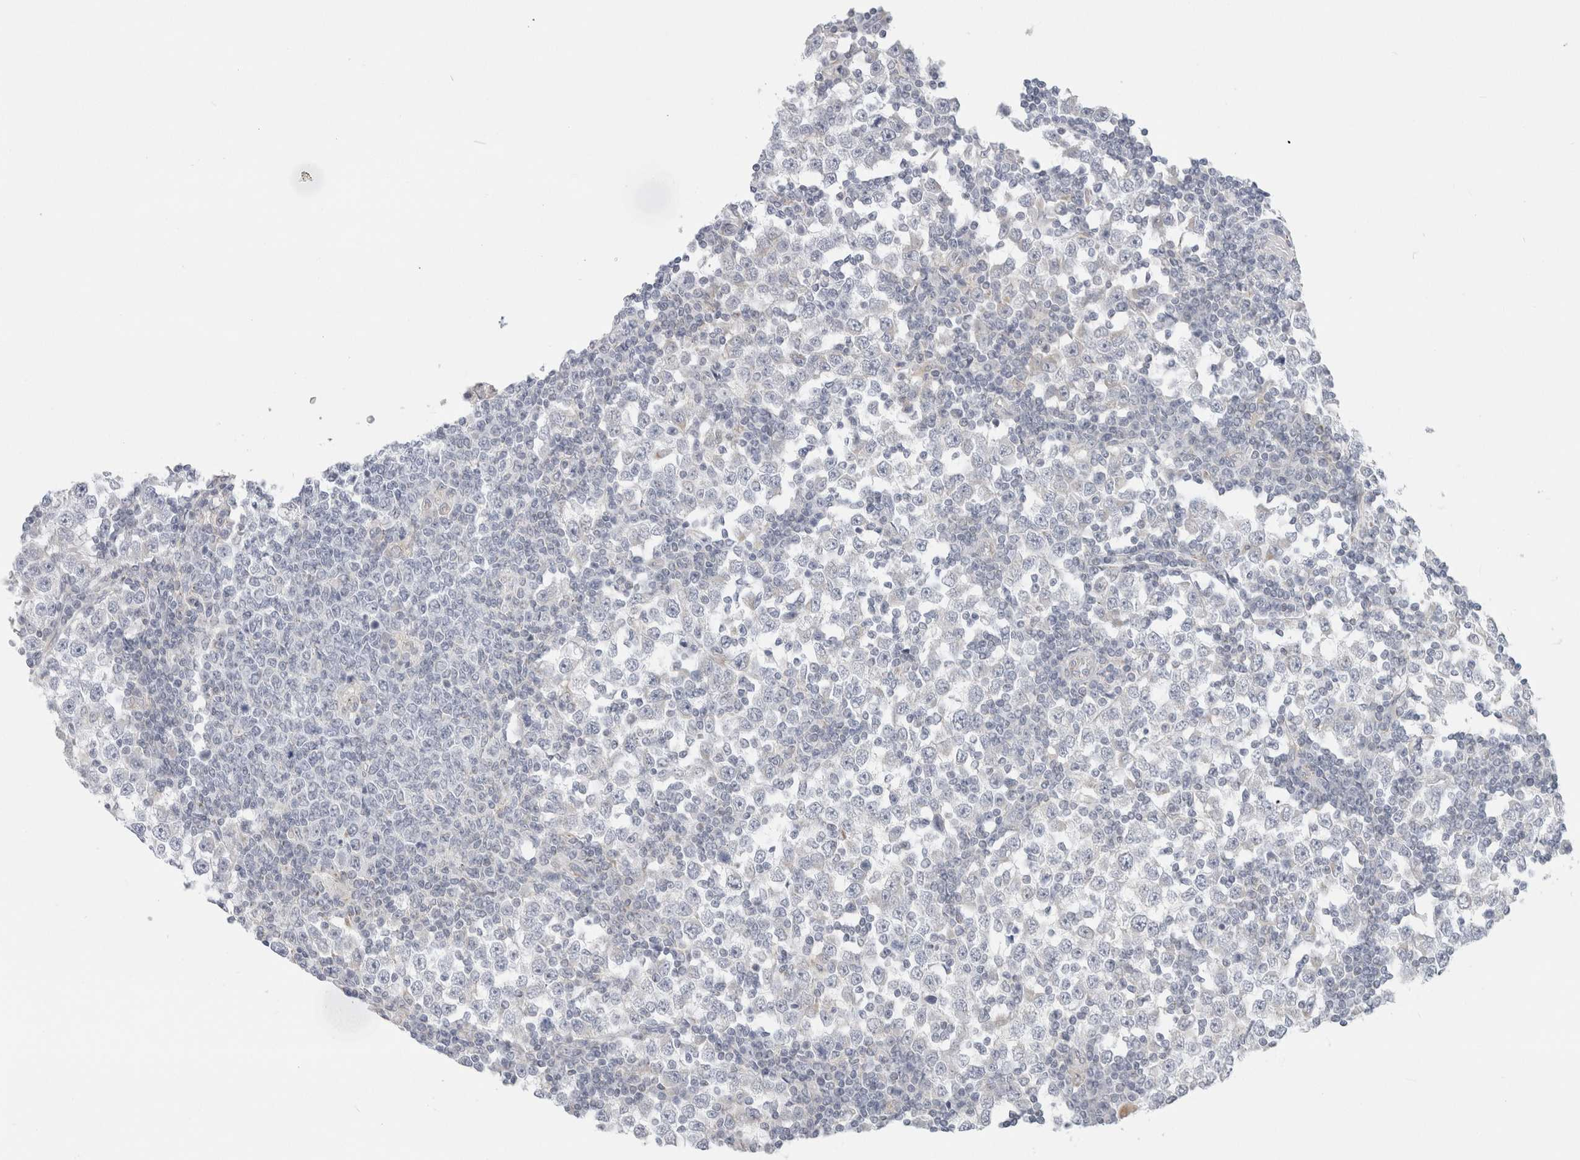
{"staining": {"intensity": "negative", "quantity": "none", "location": "none"}, "tissue": "testis cancer", "cell_type": "Tumor cells", "image_type": "cancer", "snomed": [{"axis": "morphology", "description": "Seminoma, NOS"}, {"axis": "topography", "description": "Testis"}], "caption": "Immunohistochemical staining of human testis cancer (seminoma) reveals no significant positivity in tumor cells. Brightfield microscopy of IHC stained with DAB (3,3'-diaminobenzidine) (brown) and hematoxylin (blue), captured at high magnification.", "gene": "FAHD1", "patient": {"sex": "male", "age": 65}}